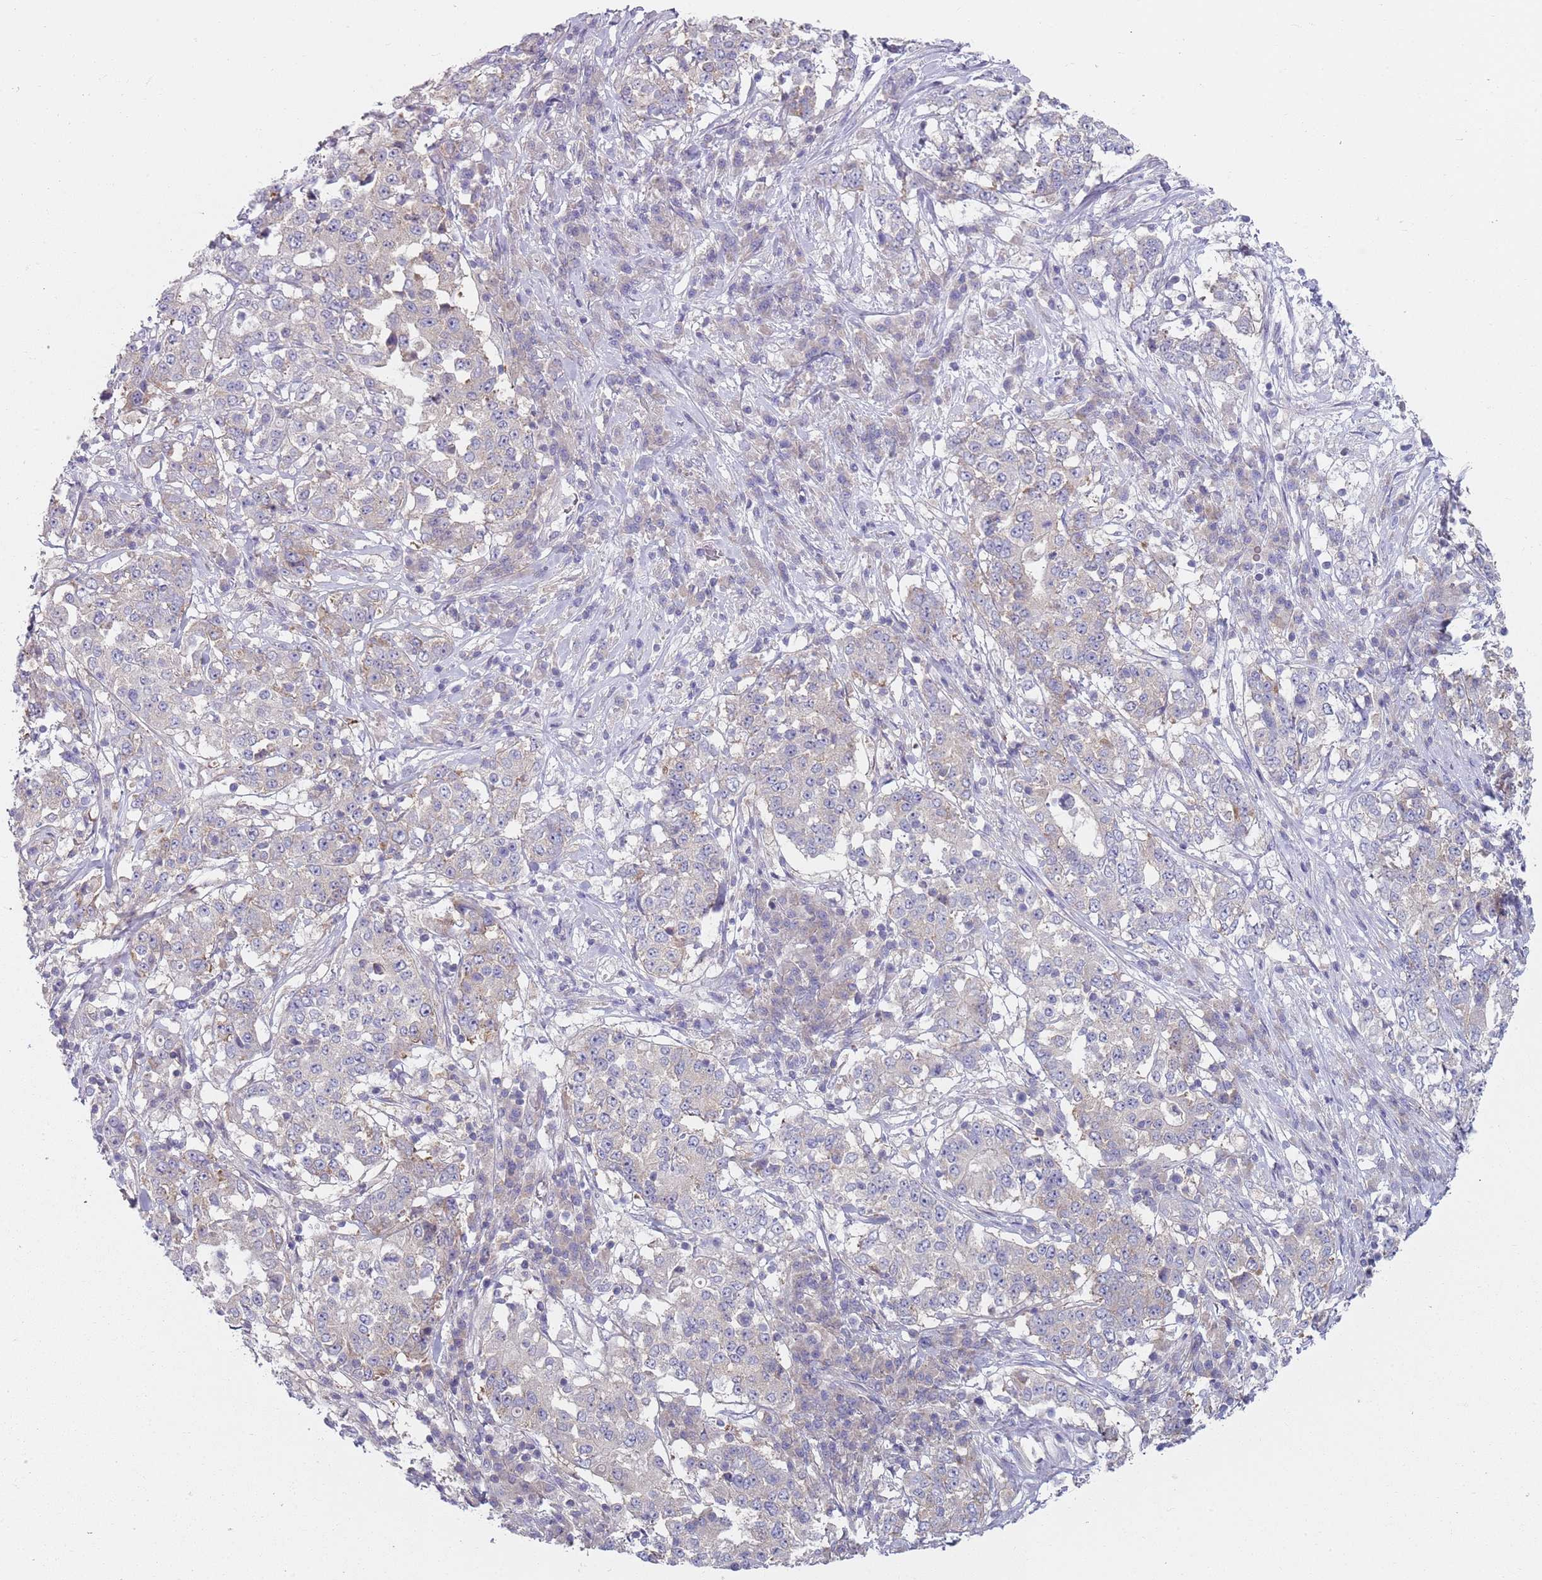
{"staining": {"intensity": "negative", "quantity": "none", "location": "none"}, "tissue": "stomach cancer", "cell_type": "Tumor cells", "image_type": "cancer", "snomed": [{"axis": "morphology", "description": "Adenocarcinoma, NOS"}, {"axis": "topography", "description": "Stomach"}], "caption": "Micrograph shows no significant protein staining in tumor cells of stomach cancer.", "gene": "SLC26A6", "patient": {"sex": "male", "age": 59}}